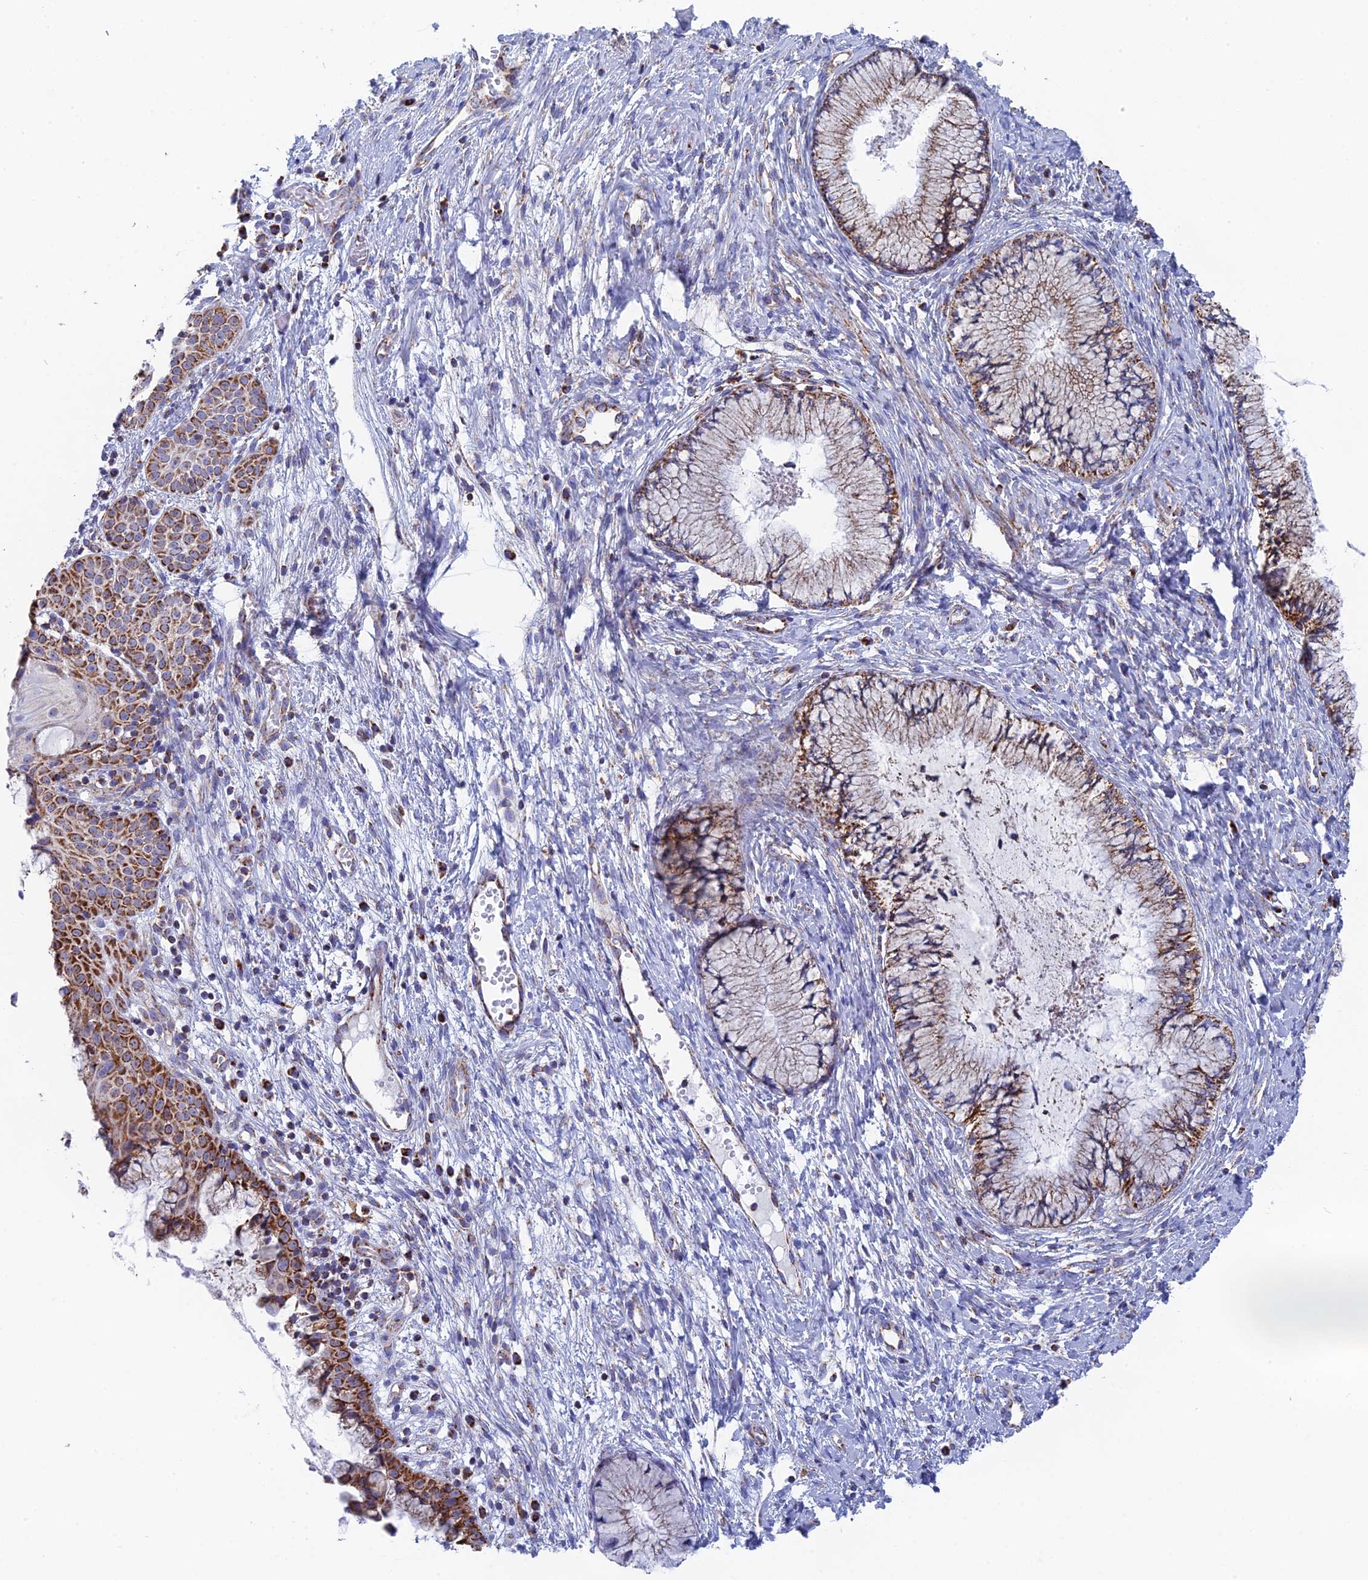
{"staining": {"intensity": "moderate", "quantity": ">75%", "location": "cytoplasmic/membranous"}, "tissue": "cervix", "cell_type": "Glandular cells", "image_type": "normal", "snomed": [{"axis": "morphology", "description": "Normal tissue, NOS"}, {"axis": "topography", "description": "Cervix"}], "caption": "This photomicrograph demonstrates immunohistochemistry (IHC) staining of normal cervix, with medium moderate cytoplasmic/membranous positivity in about >75% of glandular cells.", "gene": "NDUFA5", "patient": {"sex": "female", "age": 42}}